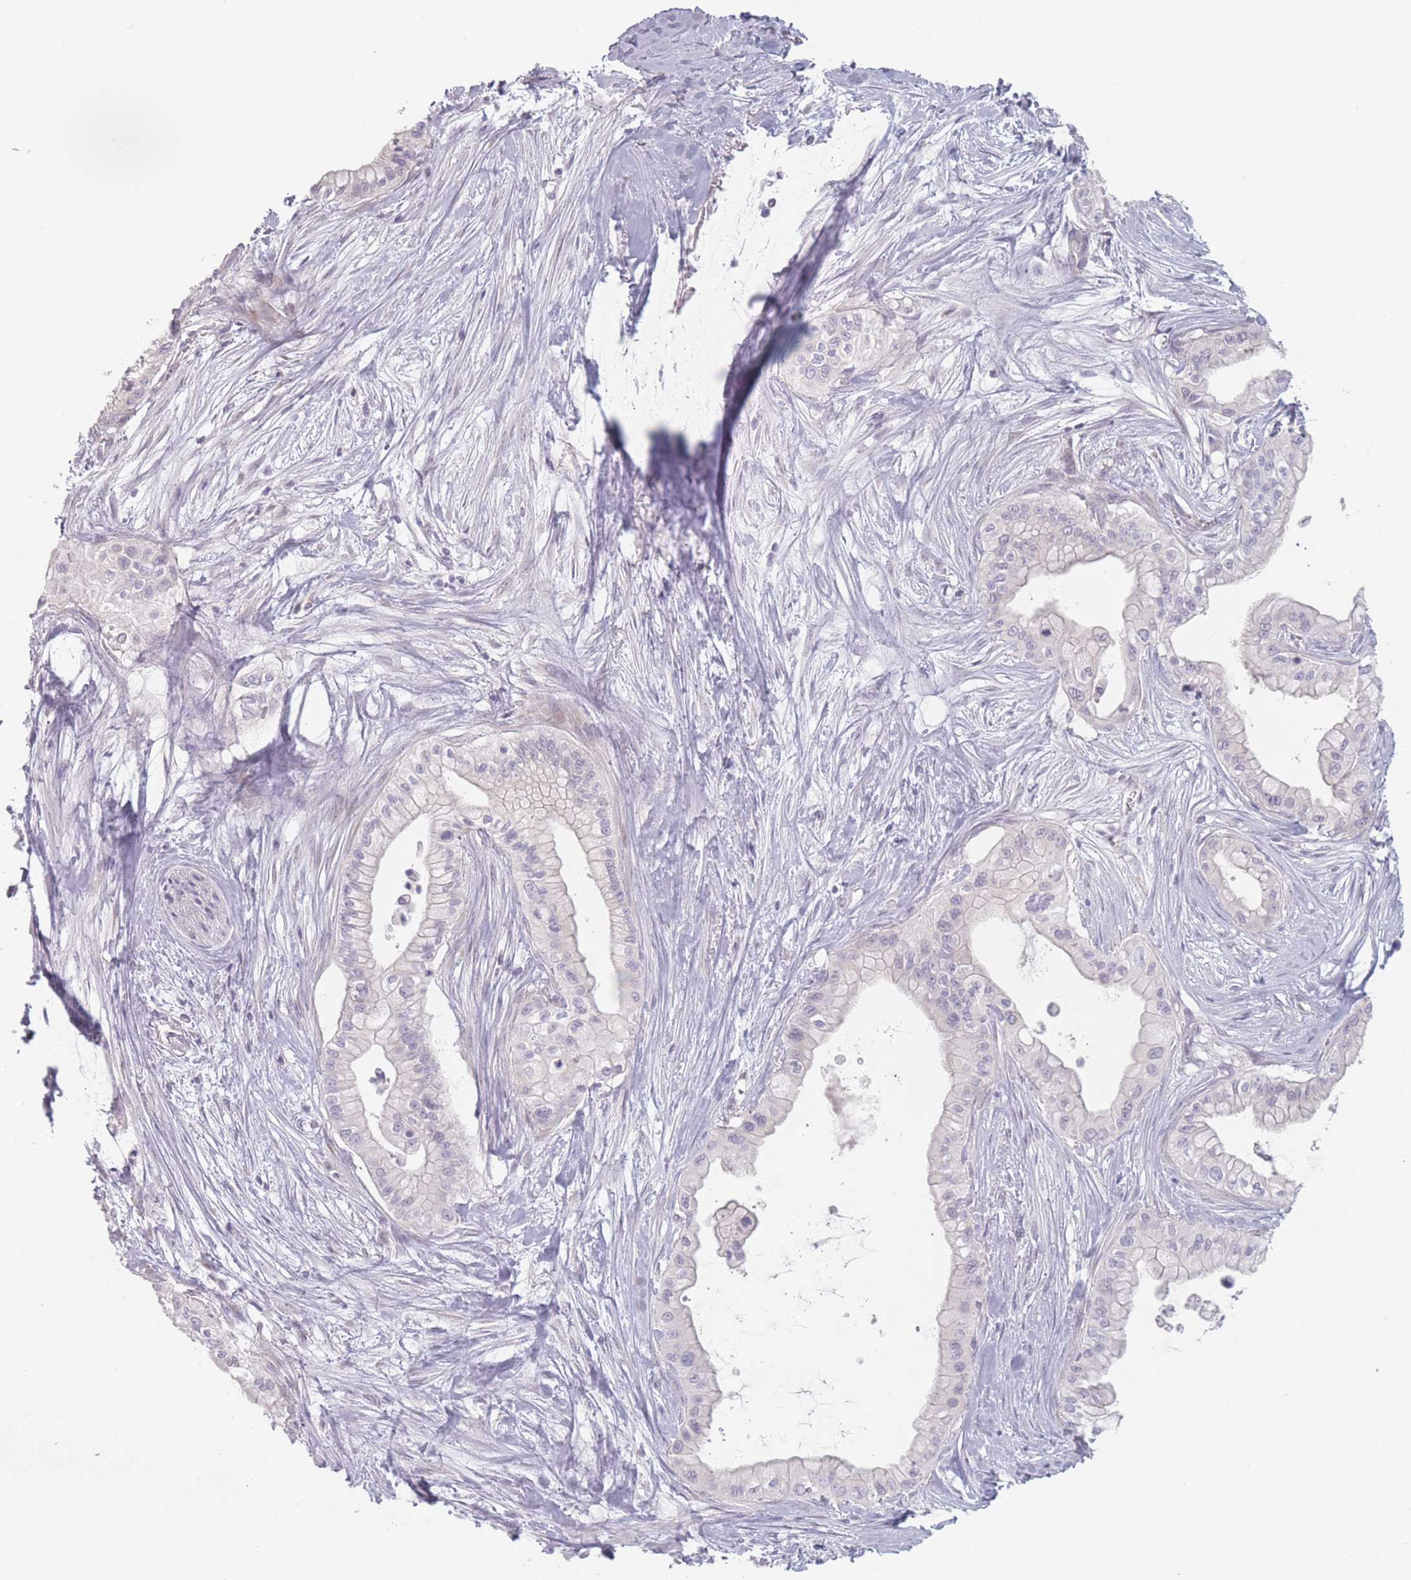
{"staining": {"intensity": "negative", "quantity": "none", "location": "none"}, "tissue": "pancreatic cancer", "cell_type": "Tumor cells", "image_type": "cancer", "snomed": [{"axis": "morphology", "description": "Adenocarcinoma, NOS"}, {"axis": "topography", "description": "Pancreas"}], "caption": "Tumor cells are negative for brown protein staining in pancreatic cancer.", "gene": "RASL10B", "patient": {"sex": "male", "age": 78}}